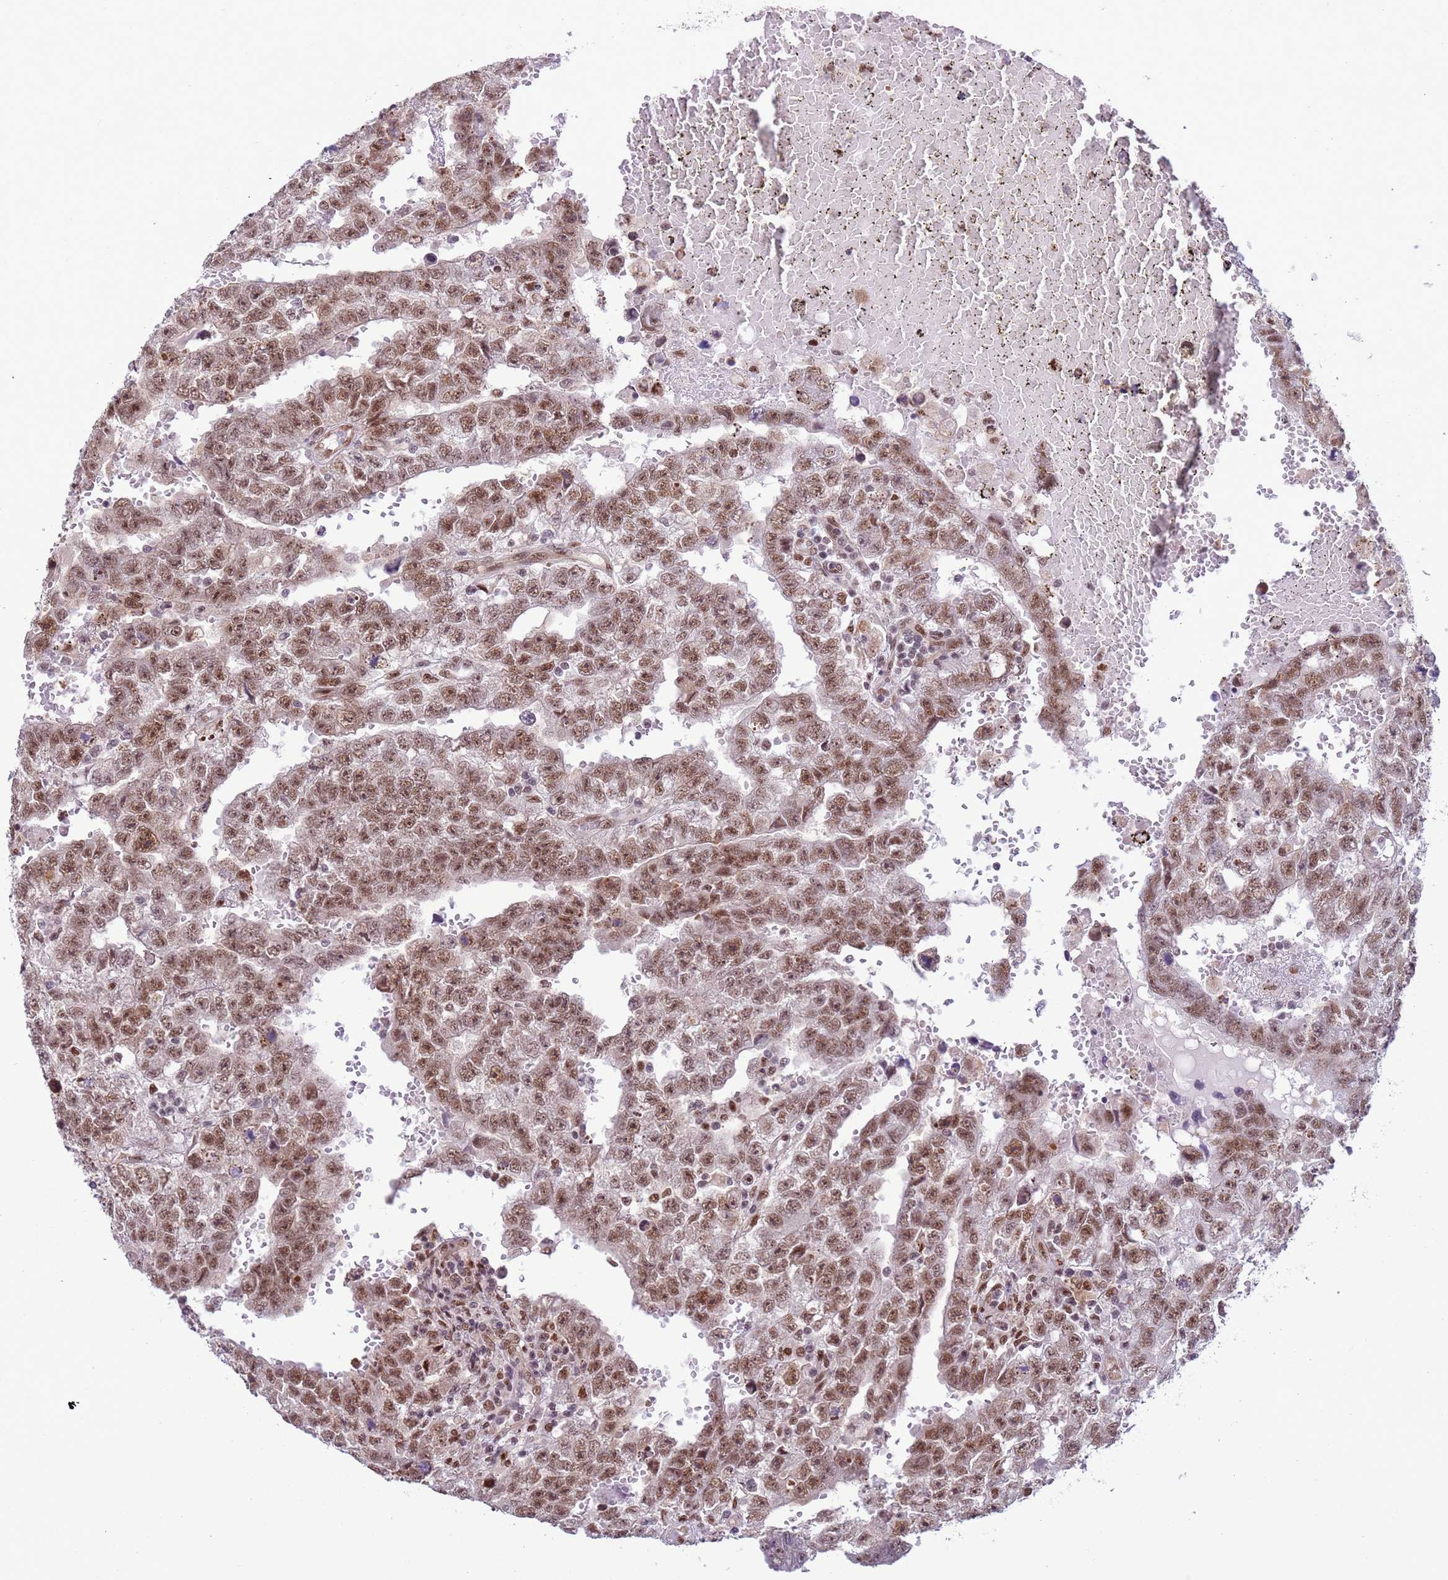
{"staining": {"intensity": "moderate", "quantity": ">75%", "location": "nuclear"}, "tissue": "testis cancer", "cell_type": "Tumor cells", "image_type": "cancer", "snomed": [{"axis": "morphology", "description": "Carcinoma, Embryonal, NOS"}, {"axis": "topography", "description": "Testis"}], "caption": "This histopathology image reveals testis embryonal carcinoma stained with immunohistochemistry to label a protein in brown. The nuclear of tumor cells show moderate positivity for the protein. Nuclei are counter-stained blue.", "gene": "PRPF6", "patient": {"sex": "male", "age": 25}}